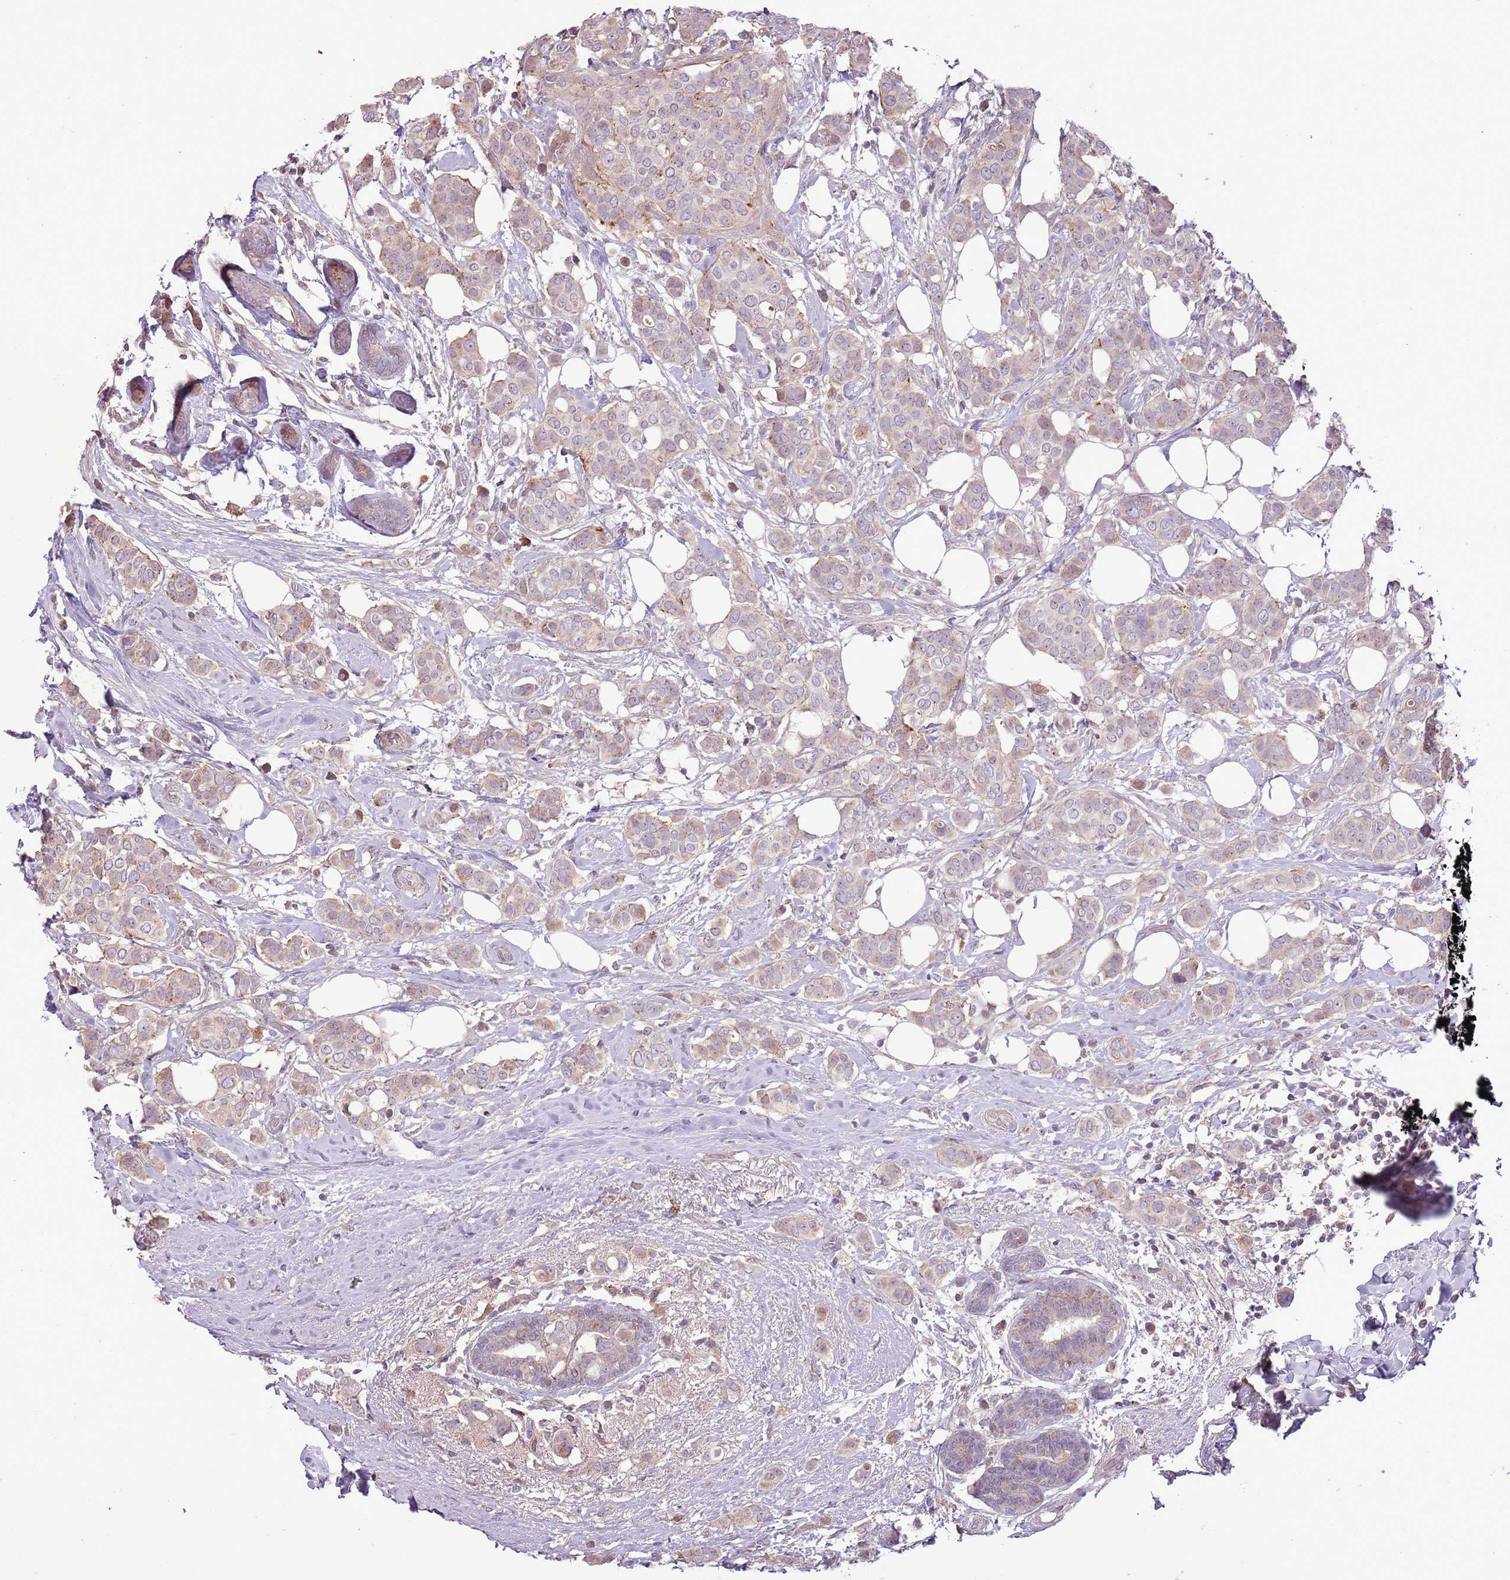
{"staining": {"intensity": "weak", "quantity": ">75%", "location": "cytoplasmic/membranous"}, "tissue": "breast cancer", "cell_type": "Tumor cells", "image_type": "cancer", "snomed": [{"axis": "morphology", "description": "Lobular carcinoma"}, {"axis": "topography", "description": "Breast"}], "caption": "High-power microscopy captured an immunohistochemistry (IHC) image of lobular carcinoma (breast), revealing weak cytoplasmic/membranous expression in about >75% of tumor cells. Ihc stains the protein in brown and the nuclei are stained blue.", "gene": "ANKRD24", "patient": {"sex": "female", "age": 51}}